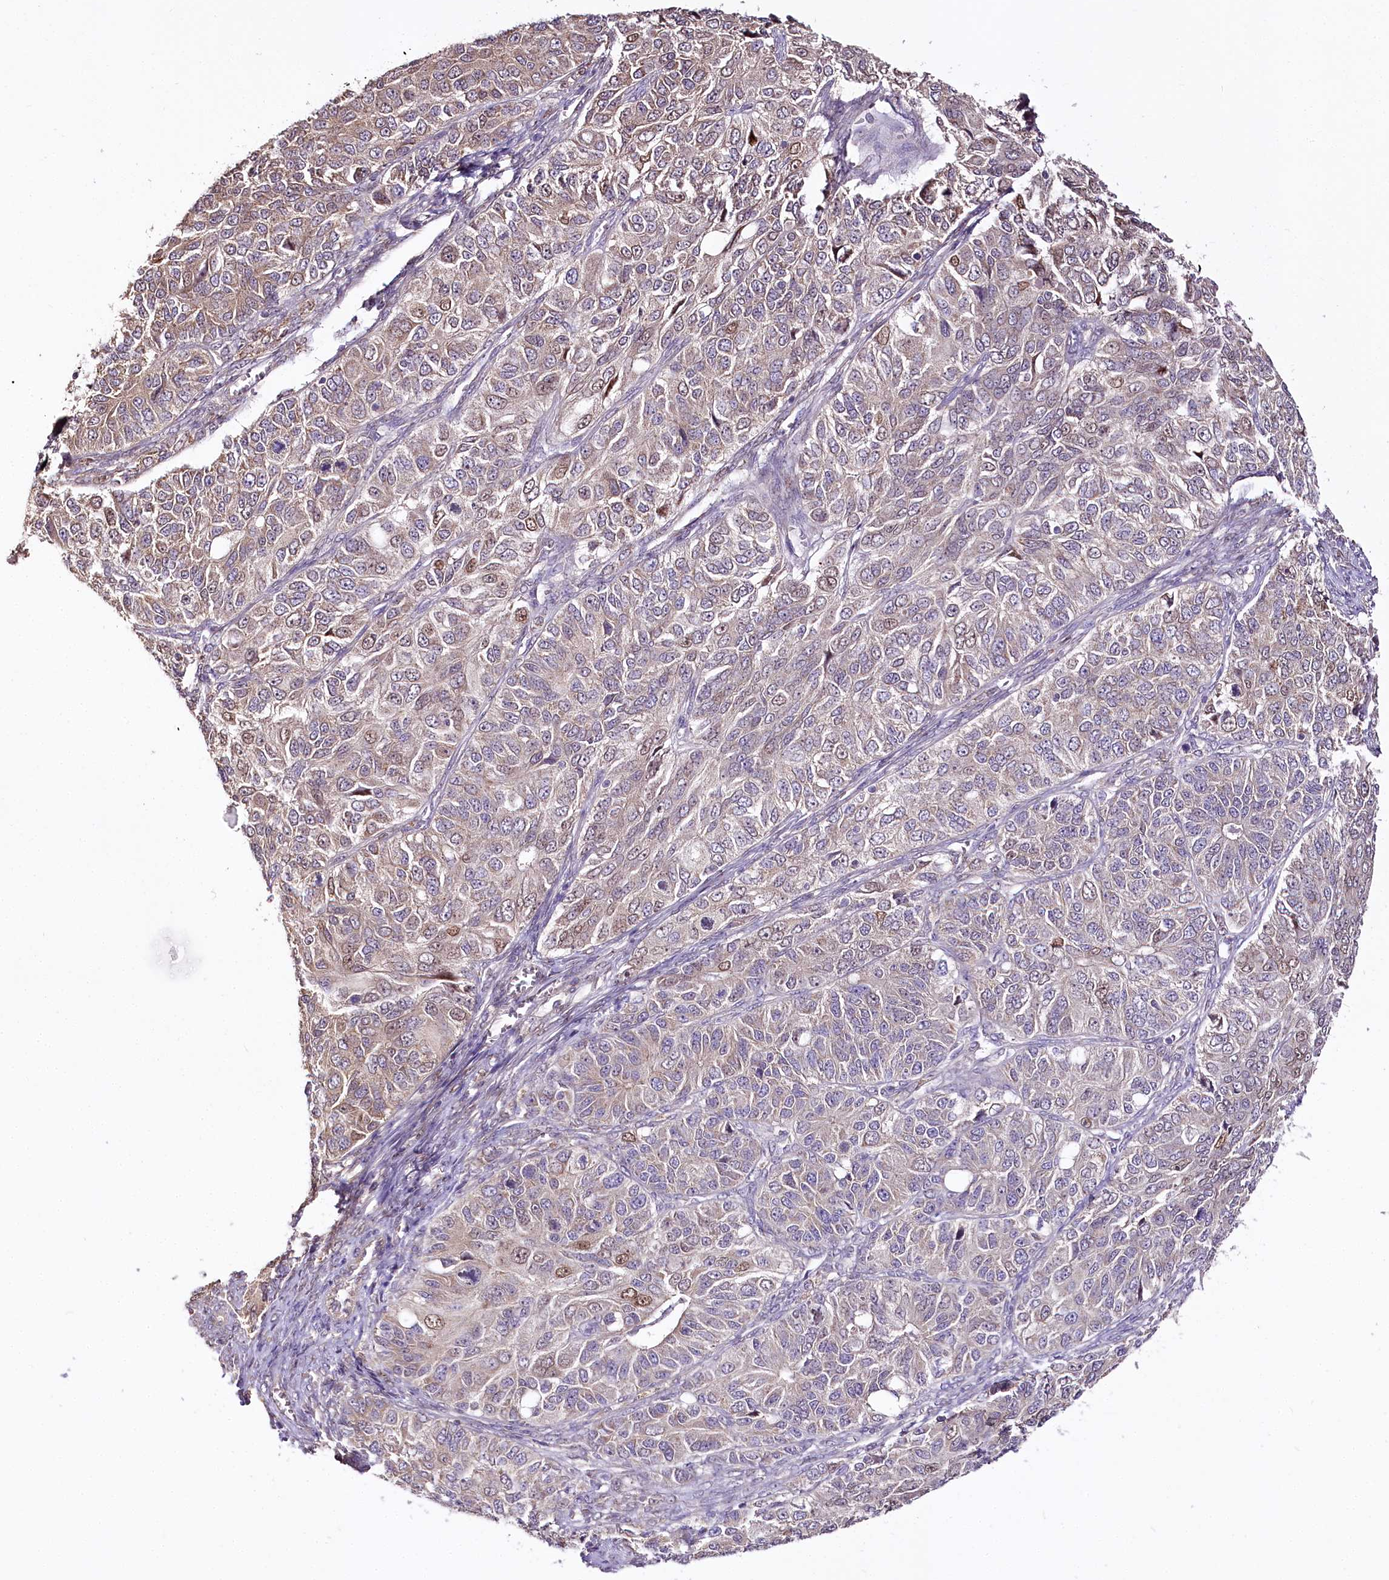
{"staining": {"intensity": "moderate", "quantity": "<25%", "location": "nuclear"}, "tissue": "ovarian cancer", "cell_type": "Tumor cells", "image_type": "cancer", "snomed": [{"axis": "morphology", "description": "Carcinoma, endometroid"}, {"axis": "topography", "description": "Ovary"}], "caption": "Immunohistochemistry (DAB) staining of human ovarian cancer shows moderate nuclear protein positivity in approximately <25% of tumor cells.", "gene": "ZNF226", "patient": {"sex": "female", "age": 51}}